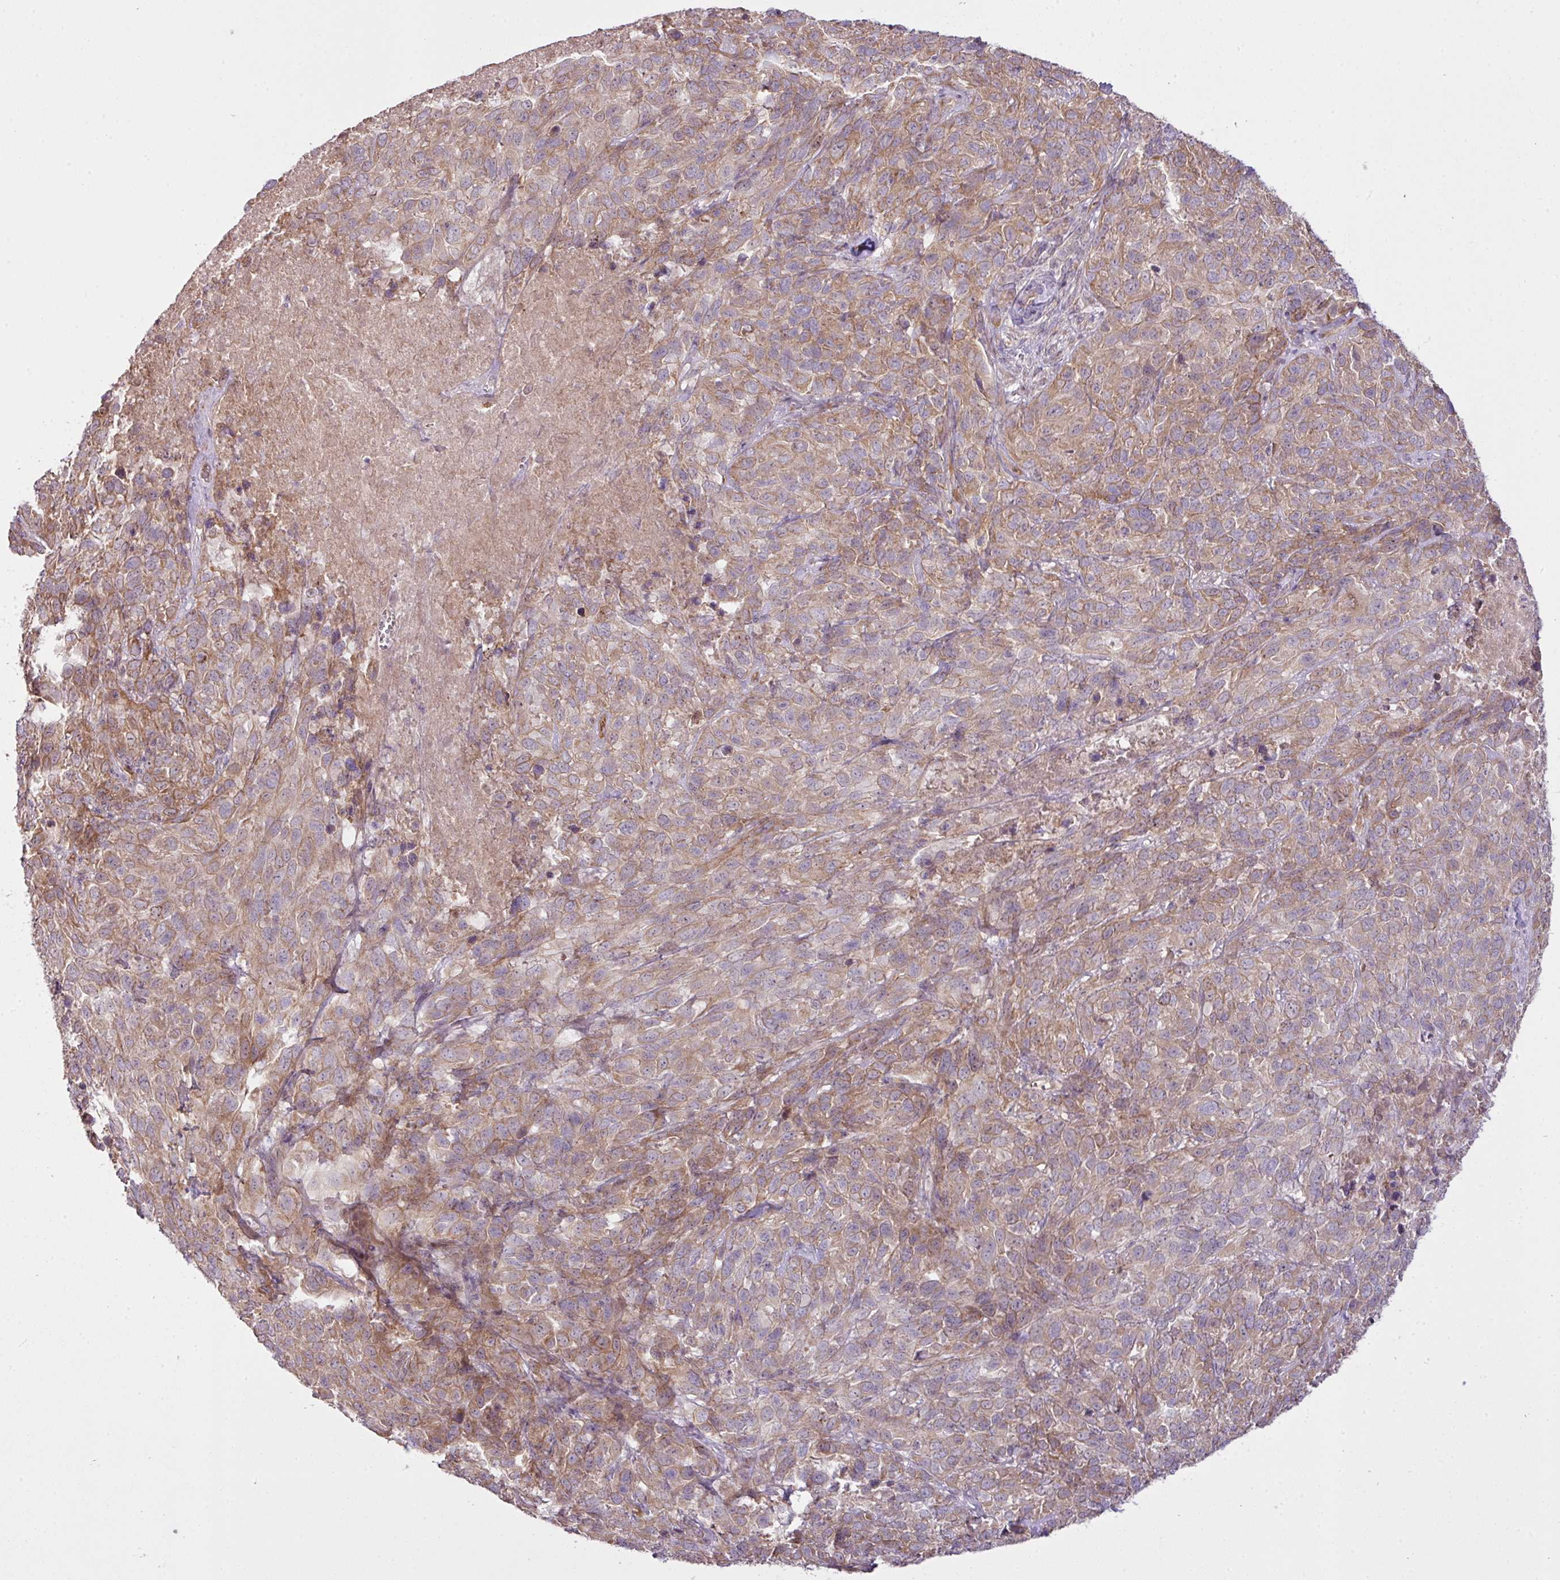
{"staining": {"intensity": "weak", "quantity": ">75%", "location": "cytoplasmic/membranous"}, "tissue": "cervical cancer", "cell_type": "Tumor cells", "image_type": "cancer", "snomed": [{"axis": "morphology", "description": "Squamous cell carcinoma, NOS"}, {"axis": "topography", "description": "Cervix"}], "caption": "This micrograph shows immunohistochemistry (IHC) staining of human cervical cancer, with low weak cytoplasmic/membranous positivity in about >75% of tumor cells.", "gene": "COX18", "patient": {"sex": "female", "age": 51}}